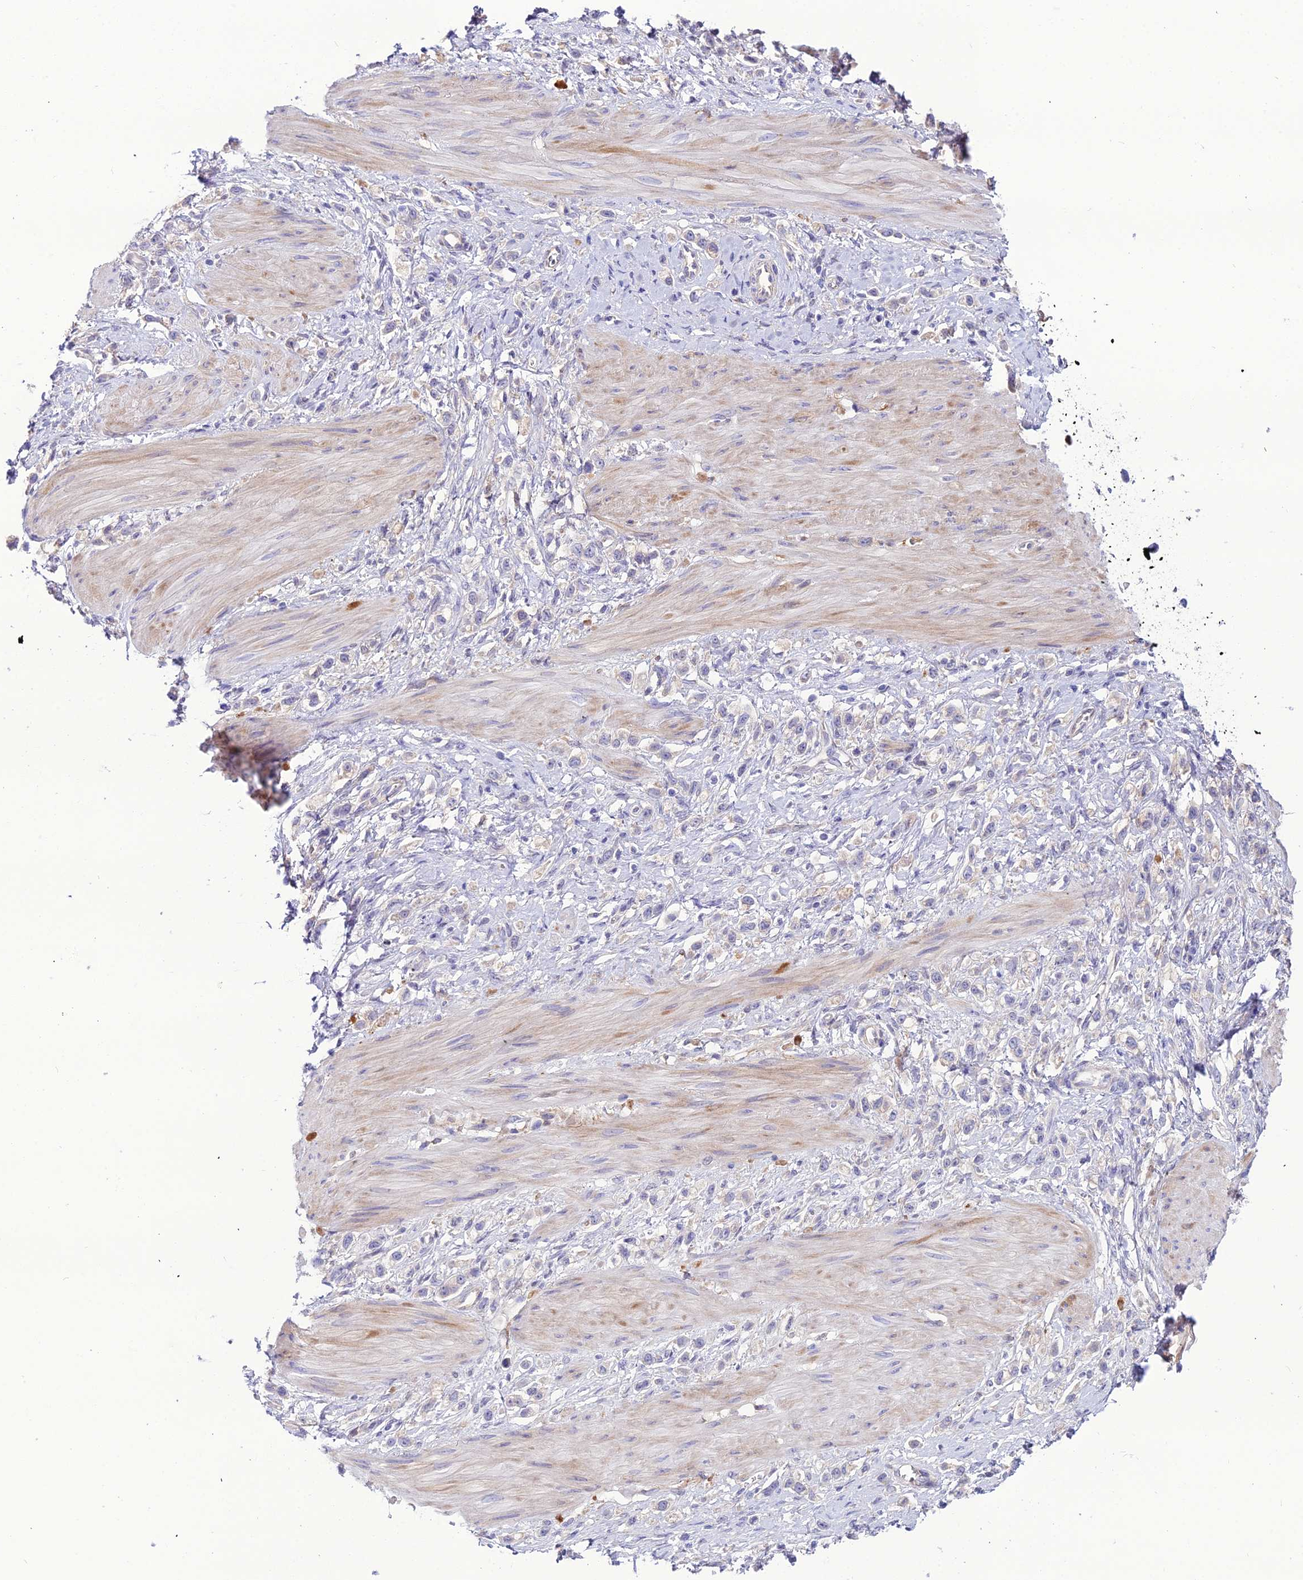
{"staining": {"intensity": "negative", "quantity": "none", "location": "none"}, "tissue": "stomach cancer", "cell_type": "Tumor cells", "image_type": "cancer", "snomed": [{"axis": "morphology", "description": "Adenocarcinoma, NOS"}, {"axis": "topography", "description": "Stomach"}], "caption": "Tumor cells are negative for brown protein staining in stomach cancer.", "gene": "MB21D2", "patient": {"sex": "female", "age": 65}}